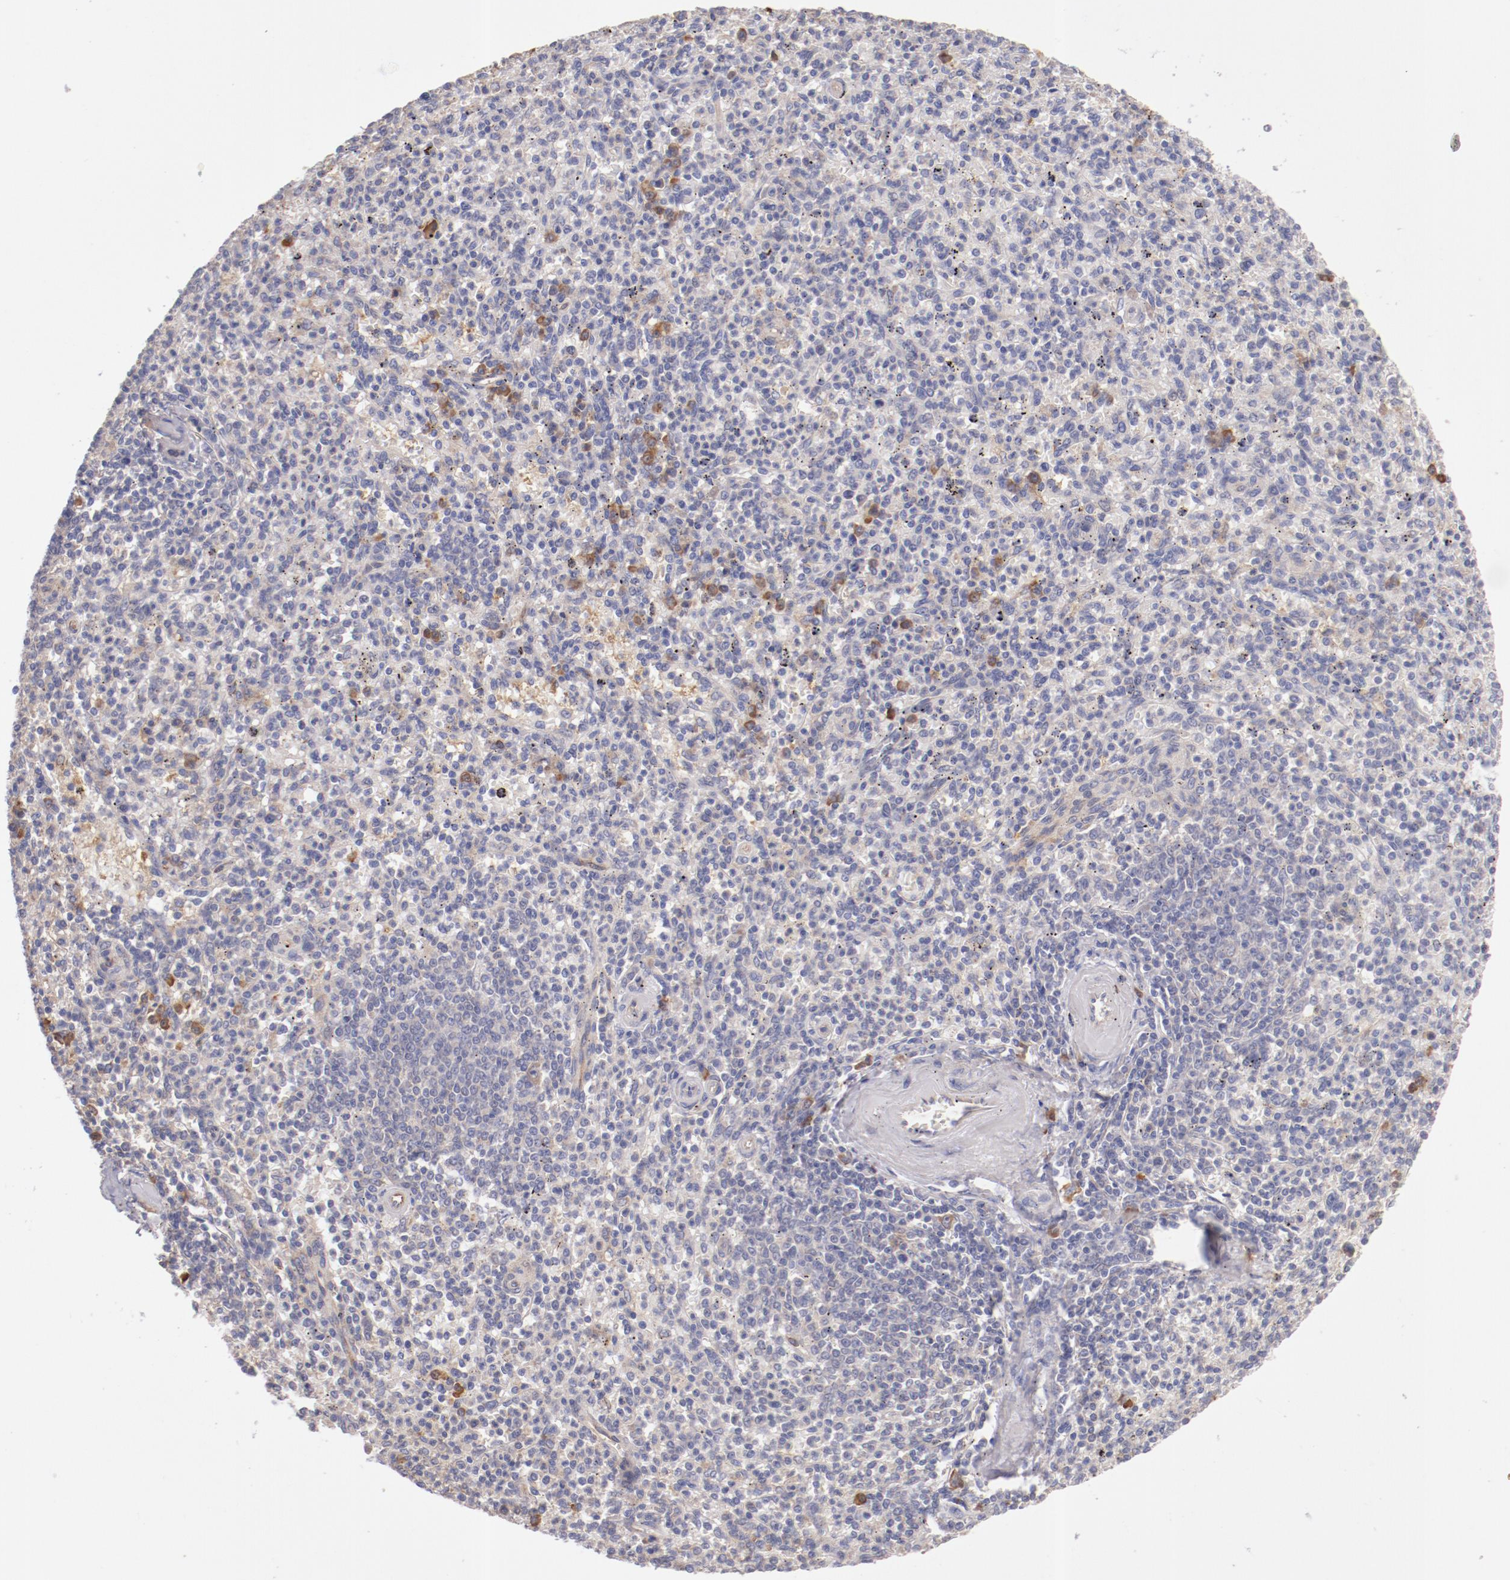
{"staining": {"intensity": "negative", "quantity": "none", "location": "none"}, "tissue": "spleen", "cell_type": "Cells in red pulp", "image_type": "normal", "snomed": [{"axis": "morphology", "description": "Normal tissue, NOS"}, {"axis": "topography", "description": "Spleen"}], "caption": "Immunohistochemistry (IHC) micrograph of benign human spleen stained for a protein (brown), which displays no expression in cells in red pulp. The staining was performed using DAB to visualize the protein expression in brown, while the nuclei were stained in blue with hematoxylin (Magnification: 20x).", "gene": "ENTPD5", "patient": {"sex": "male", "age": 72}}